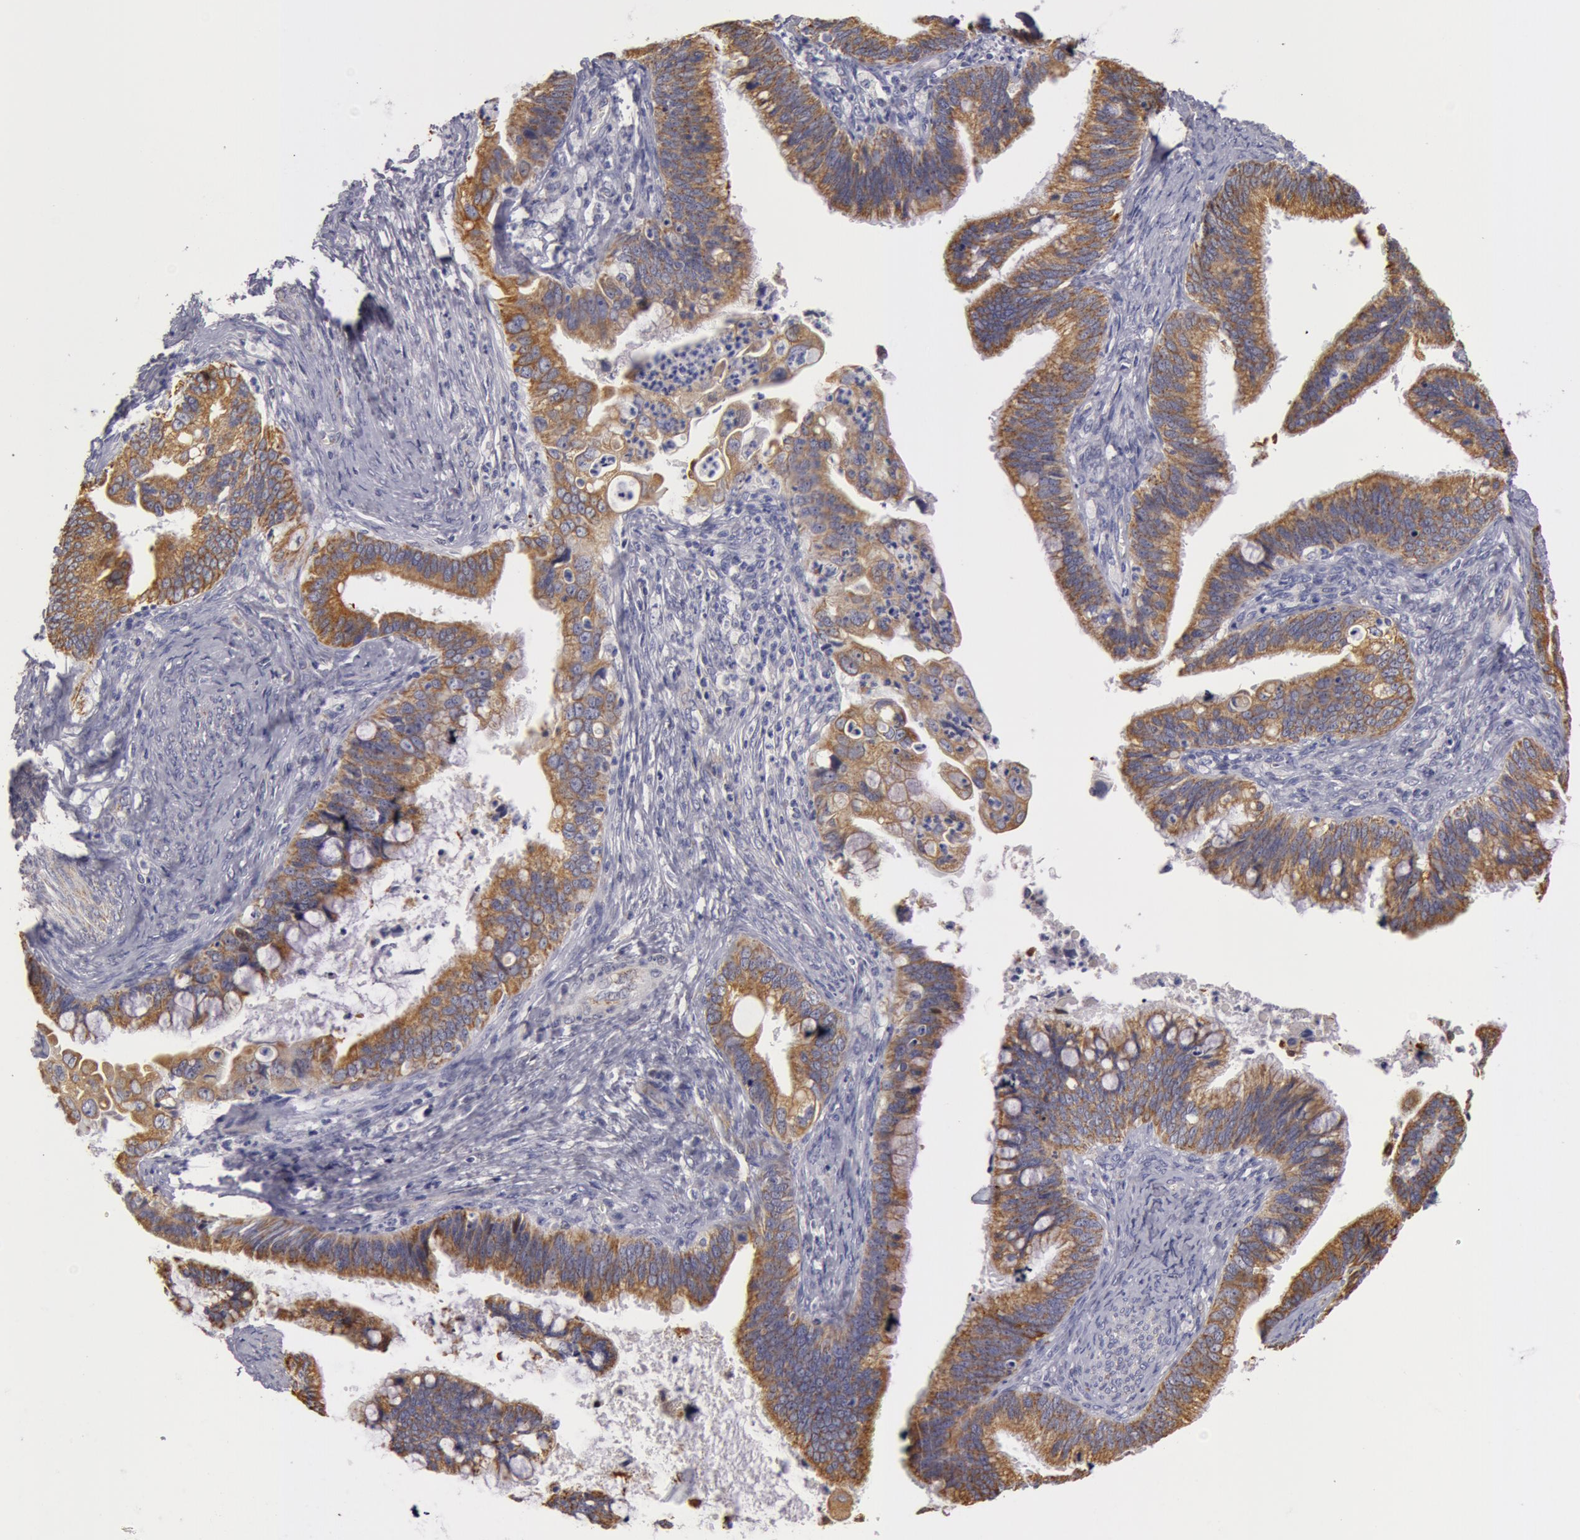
{"staining": {"intensity": "strong", "quantity": ">75%", "location": "cytoplasmic/membranous"}, "tissue": "cervical cancer", "cell_type": "Tumor cells", "image_type": "cancer", "snomed": [{"axis": "morphology", "description": "Adenocarcinoma, NOS"}, {"axis": "topography", "description": "Cervix"}], "caption": "IHC of human cervical cancer demonstrates high levels of strong cytoplasmic/membranous positivity in about >75% of tumor cells.", "gene": "KRT18", "patient": {"sex": "female", "age": 47}}